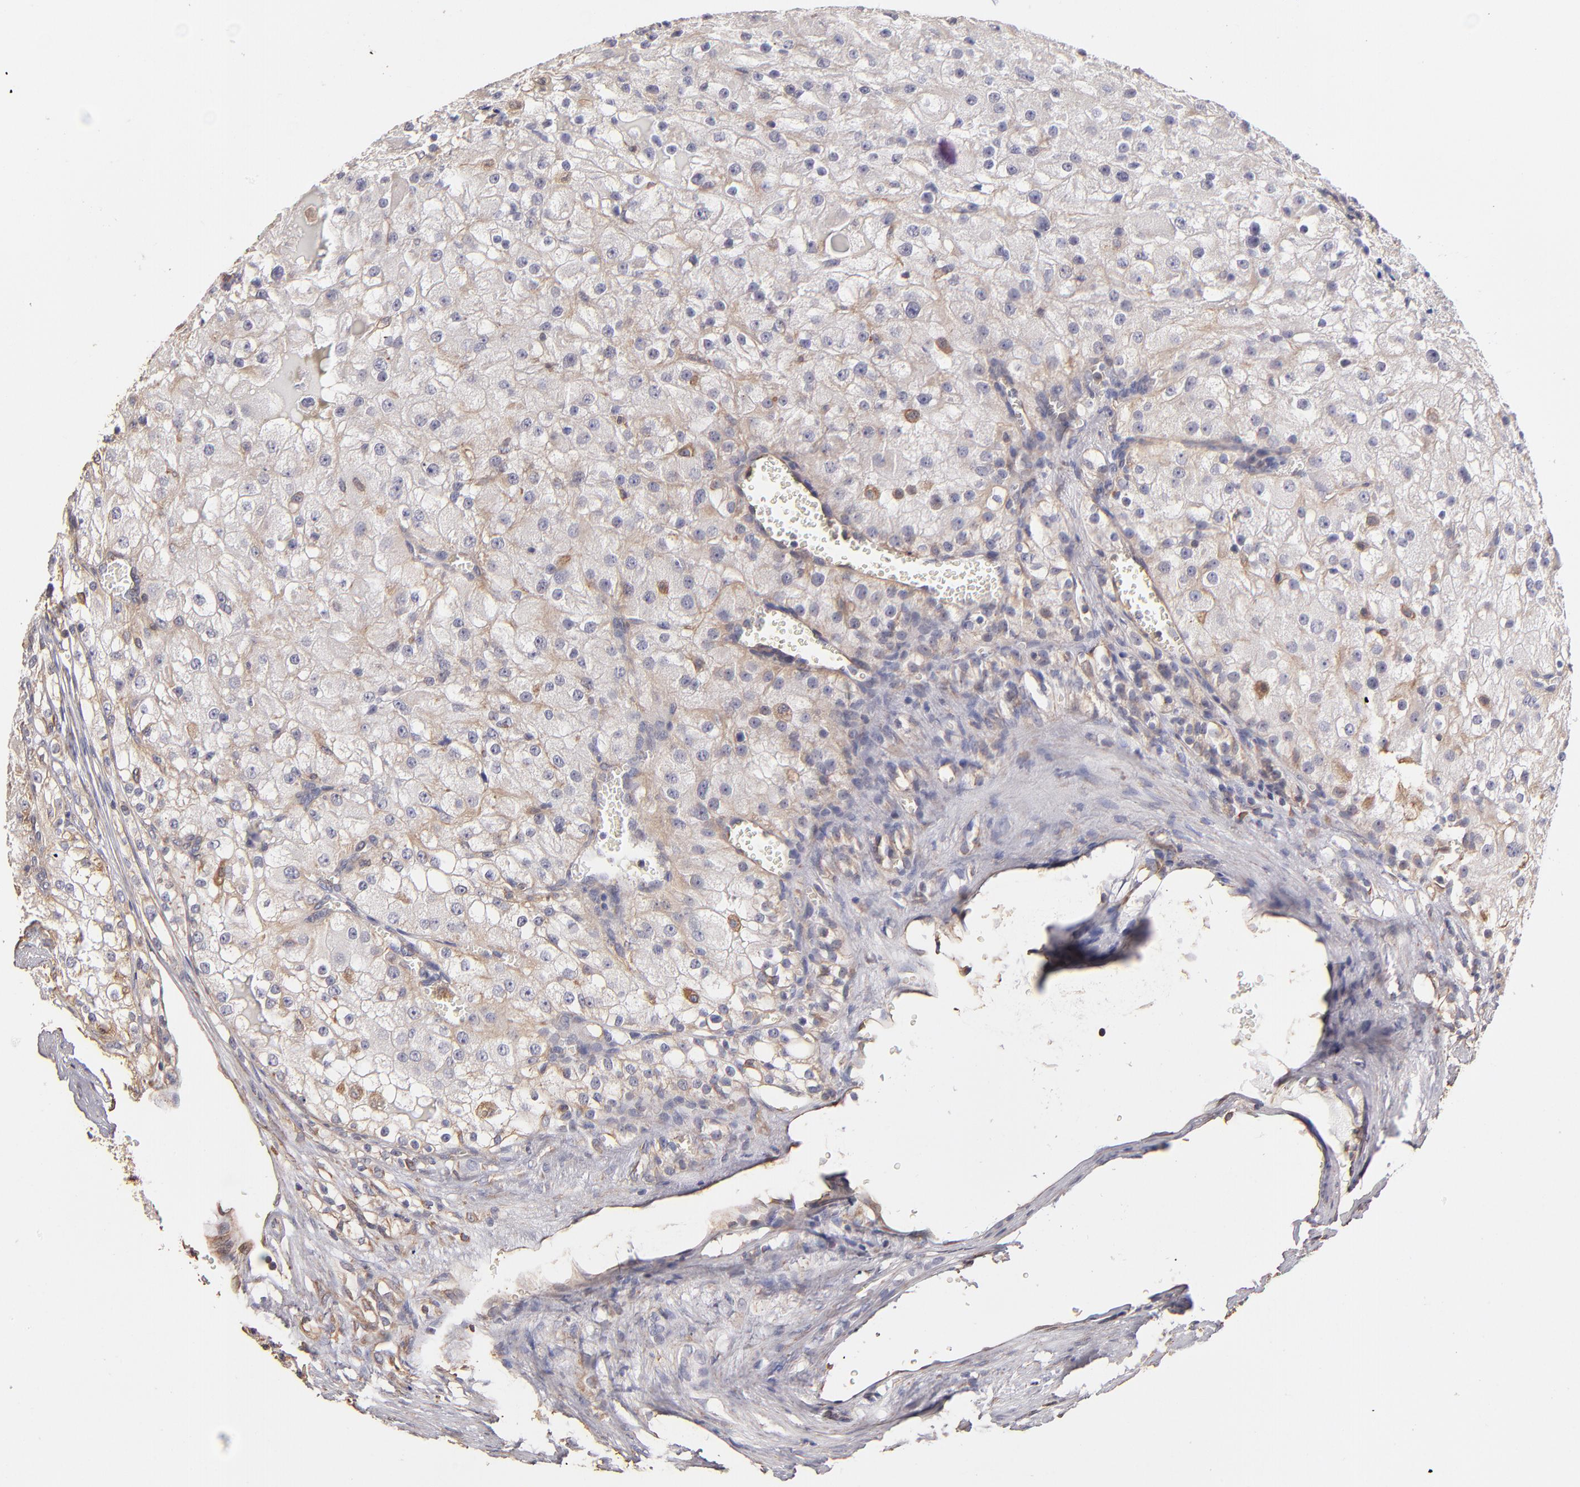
{"staining": {"intensity": "weak", "quantity": "25%-75%", "location": "cytoplasmic/membranous"}, "tissue": "renal cancer", "cell_type": "Tumor cells", "image_type": "cancer", "snomed": [{"axis": "morphology", "description": "Adenocarcinoma, NOS"}, {"axis": "topography", "description": "Kidney"}], "caption": "Tumor cells display weak cytoplasmic/membranous positivity in approximately 25%-75% of cells in renal adenocarcinoma.", "gene": "ABCC1", "patient": {"sex": "female", "age": 74}}